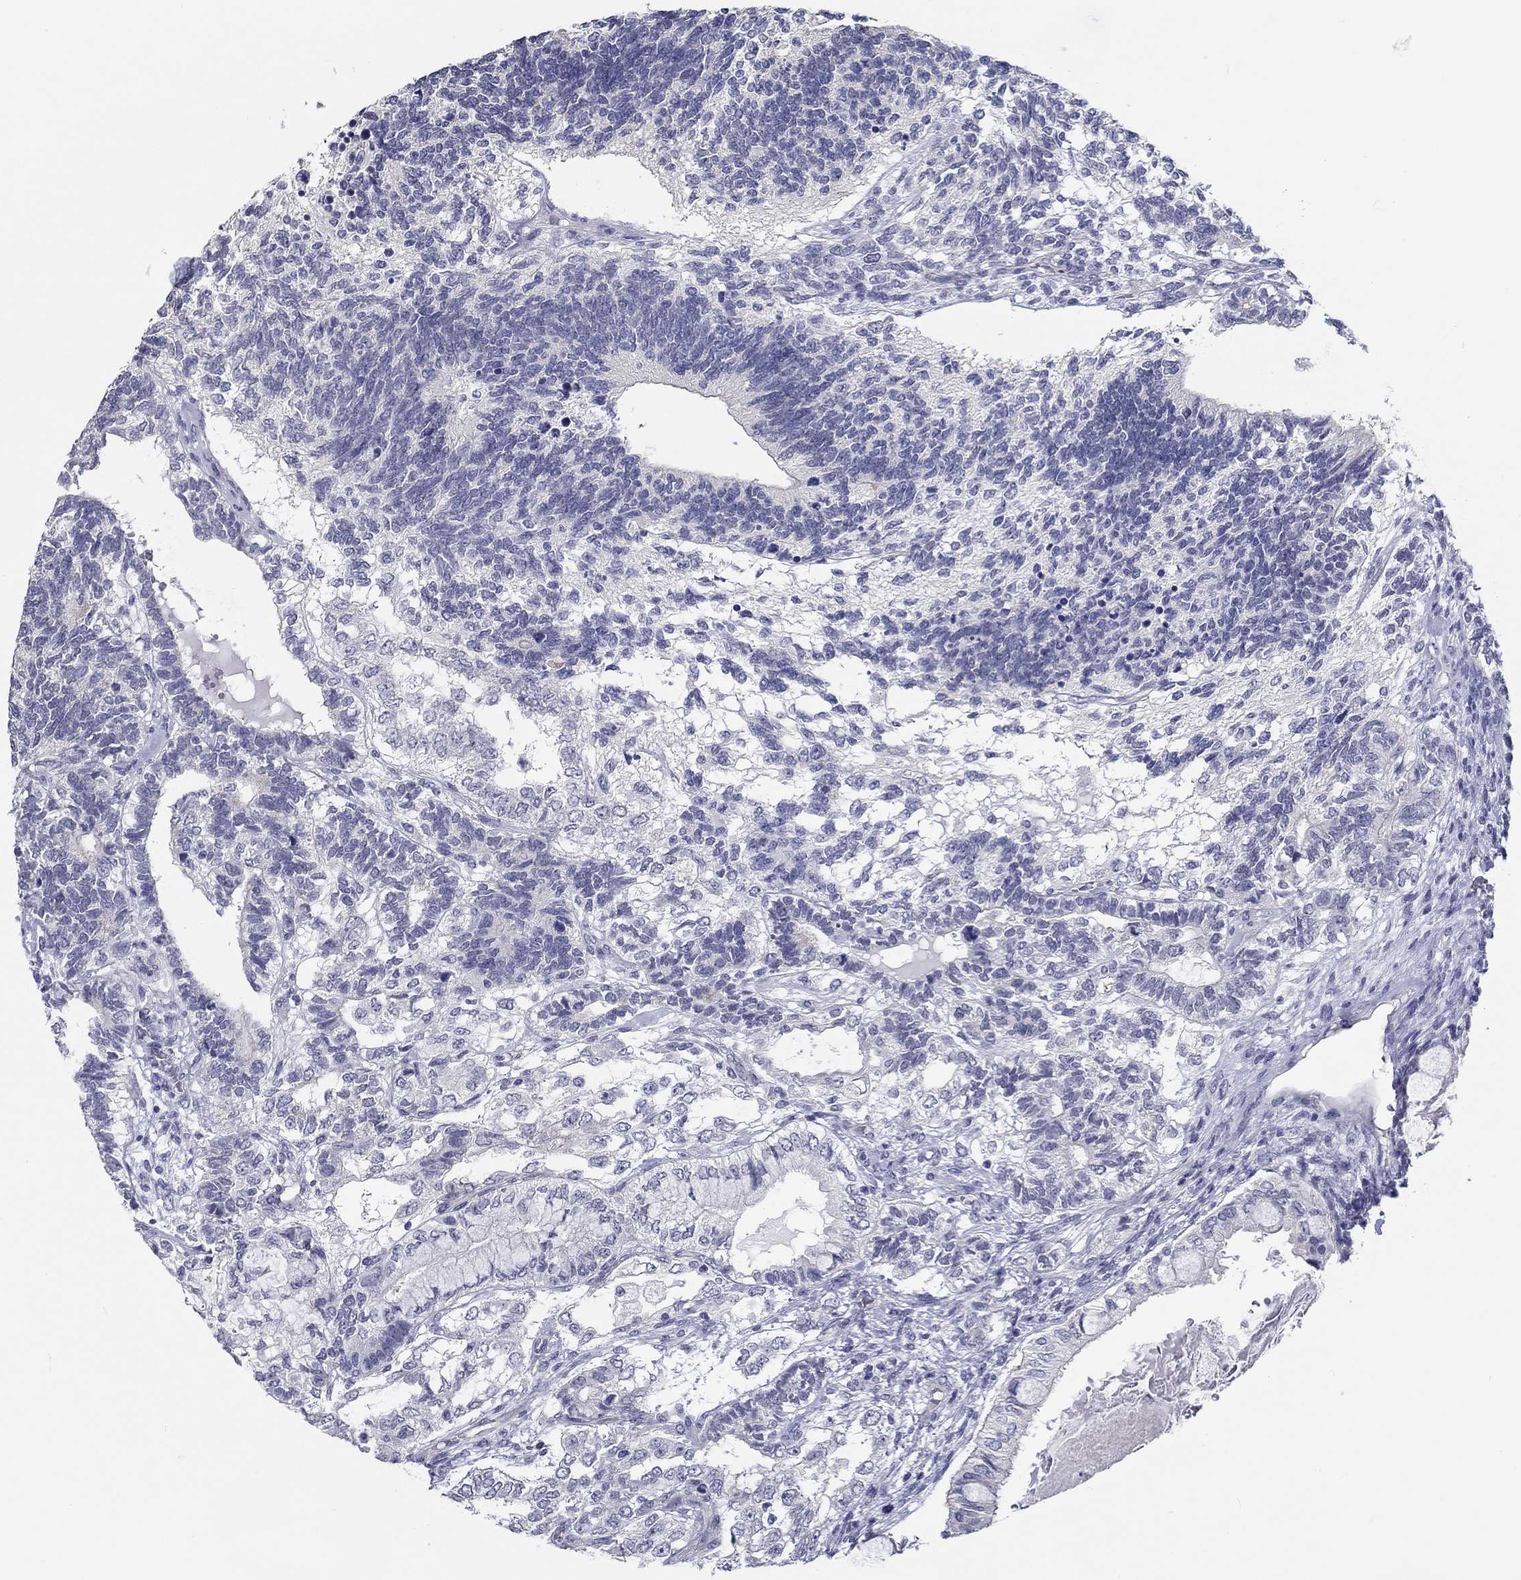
{"staining": {"intensity": "negative", "quantity": "none", "location": "none"}, "tissue": "testis cancer", "cell_type": "Tumor cells", "image_type": "cancer", "snomed": [{"axis": "morphology", "description": "Seminoma, NOS"}, {"axis": "morphology", "description": "Carcinoma, Embryonal, NOS"}, {"axis": "topography", "description": "Testis"}], "caption": "This is an IHC image of testis embryonal carcinoma. There is no staining in tumor cells.", "gene": "CRYGD", "patient": {"sex": "male", "age": 41}}